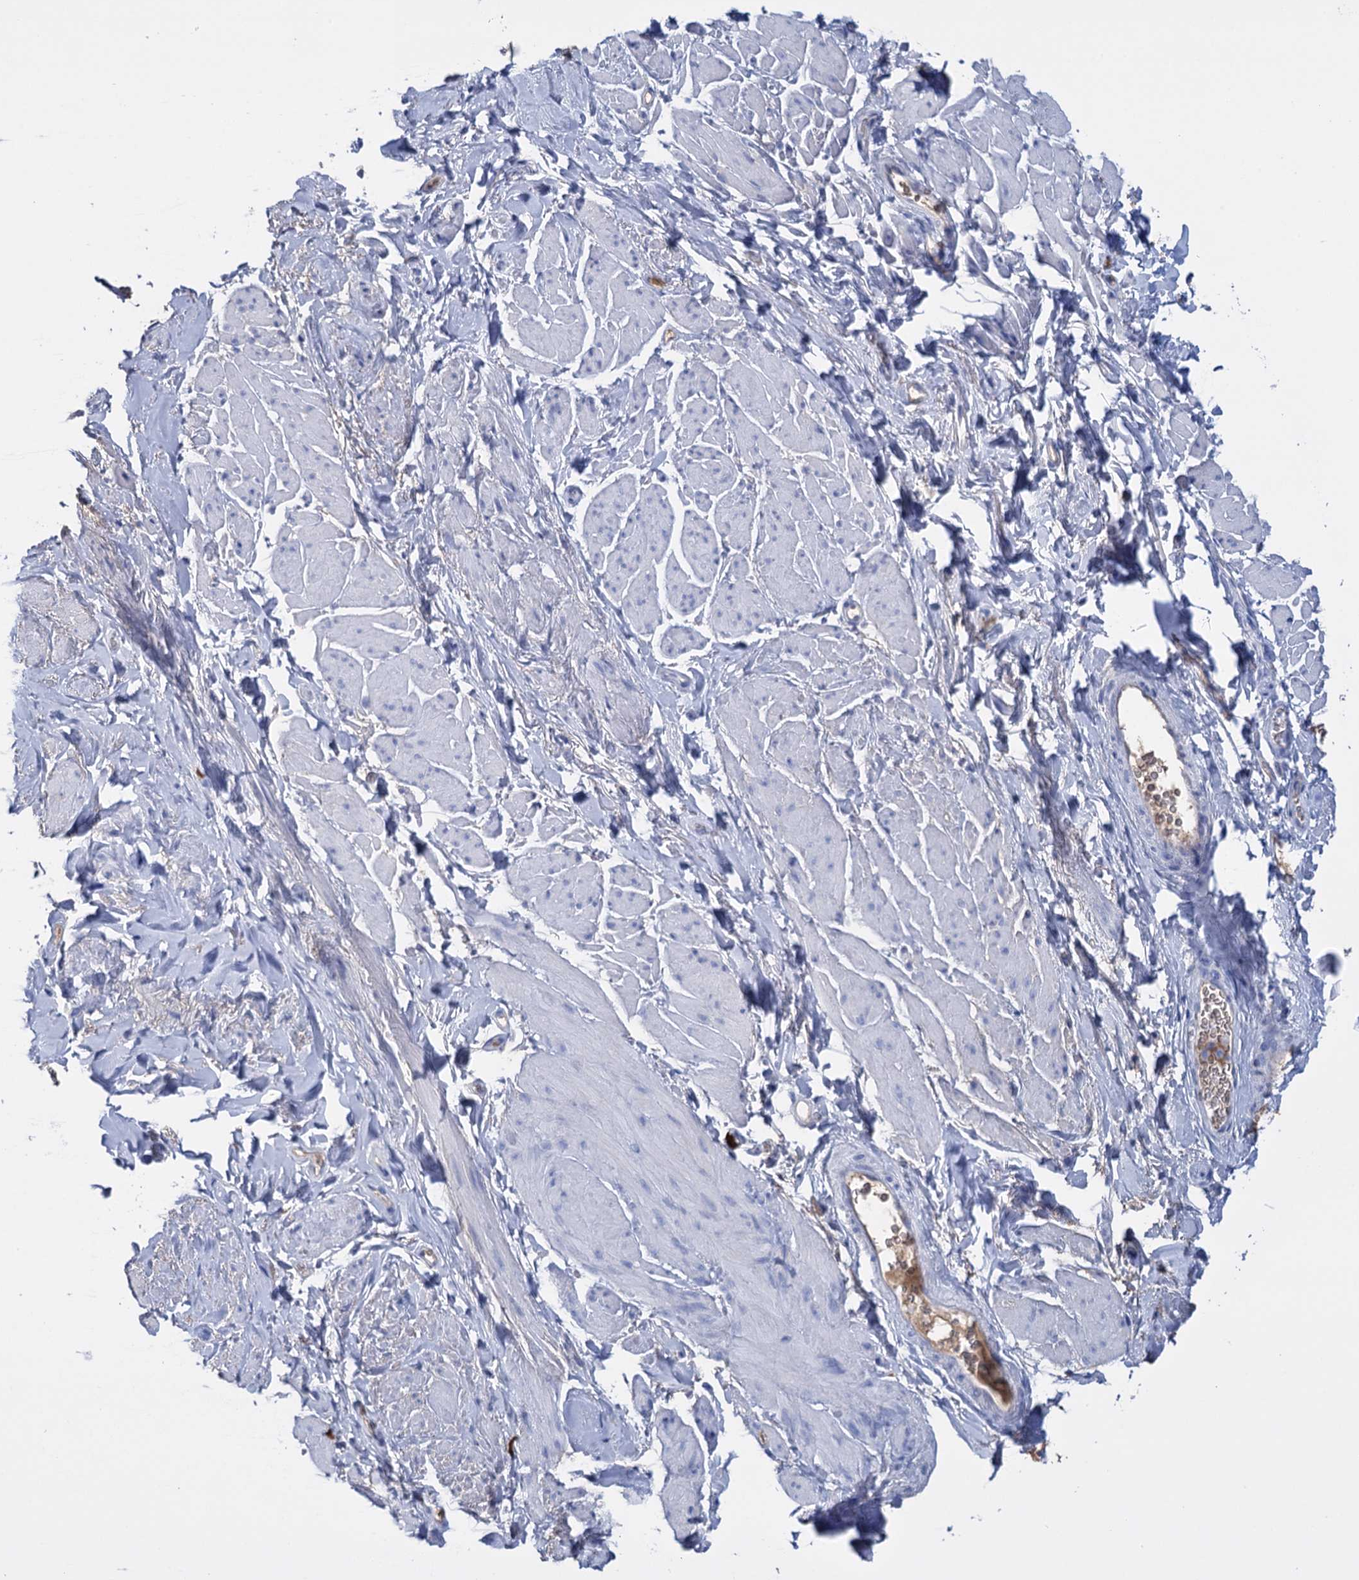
{"staining": {"intensity": "negative", "quantity": "none", "location": "none"}, "tissue": "smooth muscle", "cell_type": "Smooth muscle cells", "image_type": "normal", "snomed": [{"axis": "morphology", "description": "Normal tissue, NOS"}, {"axis": "topography", "description": "Smooth muscle"}, {"axis": "topography", "description": "Peripheral nerve tissue"}], "caption": "This is a micrograph of immunohistochemistry staining of benign smooth muscle, which shows no positivity in smooth muscle cells.", "gene": "FBXW12", "patient": {"sex": "male", "age": 69}}